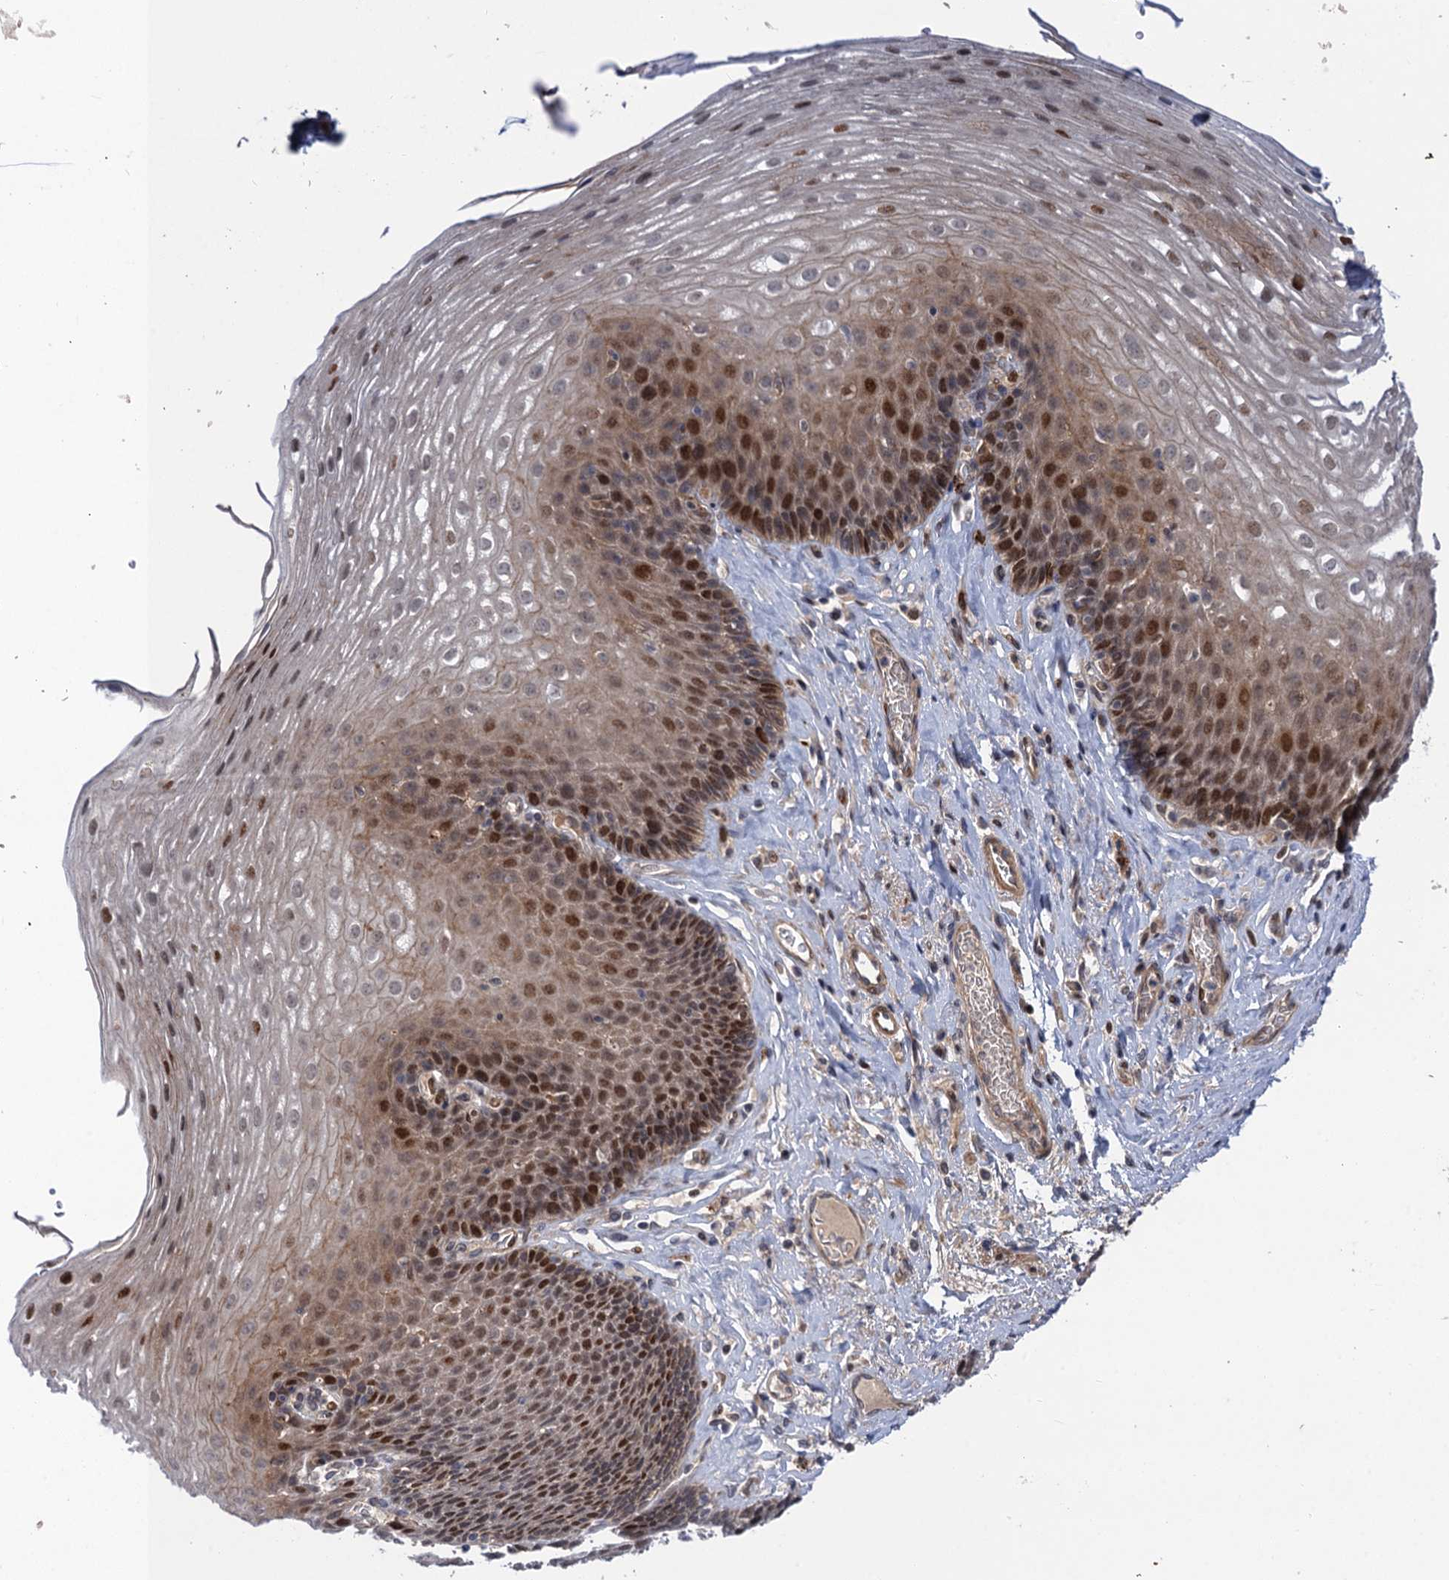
{"staining": {"intensity": "strong", "quantity": "25%-75%", "location": "nuclear"}, "tissue": "esophagus", "cell_type": "Squamous epithelial cells", "image_type": "normal", "snomed": [{"axis": "morphology", "description": "Normal tissue, NOS"}, {"axis": "topography", "description": "Esophagus"}], "caption": "An image of human esophagus stained for a protein displays strong nuclear brown staining in squamous epithelial cells.", "gene": "NEK8", "patient": {"sex": "female", "age": 66}}